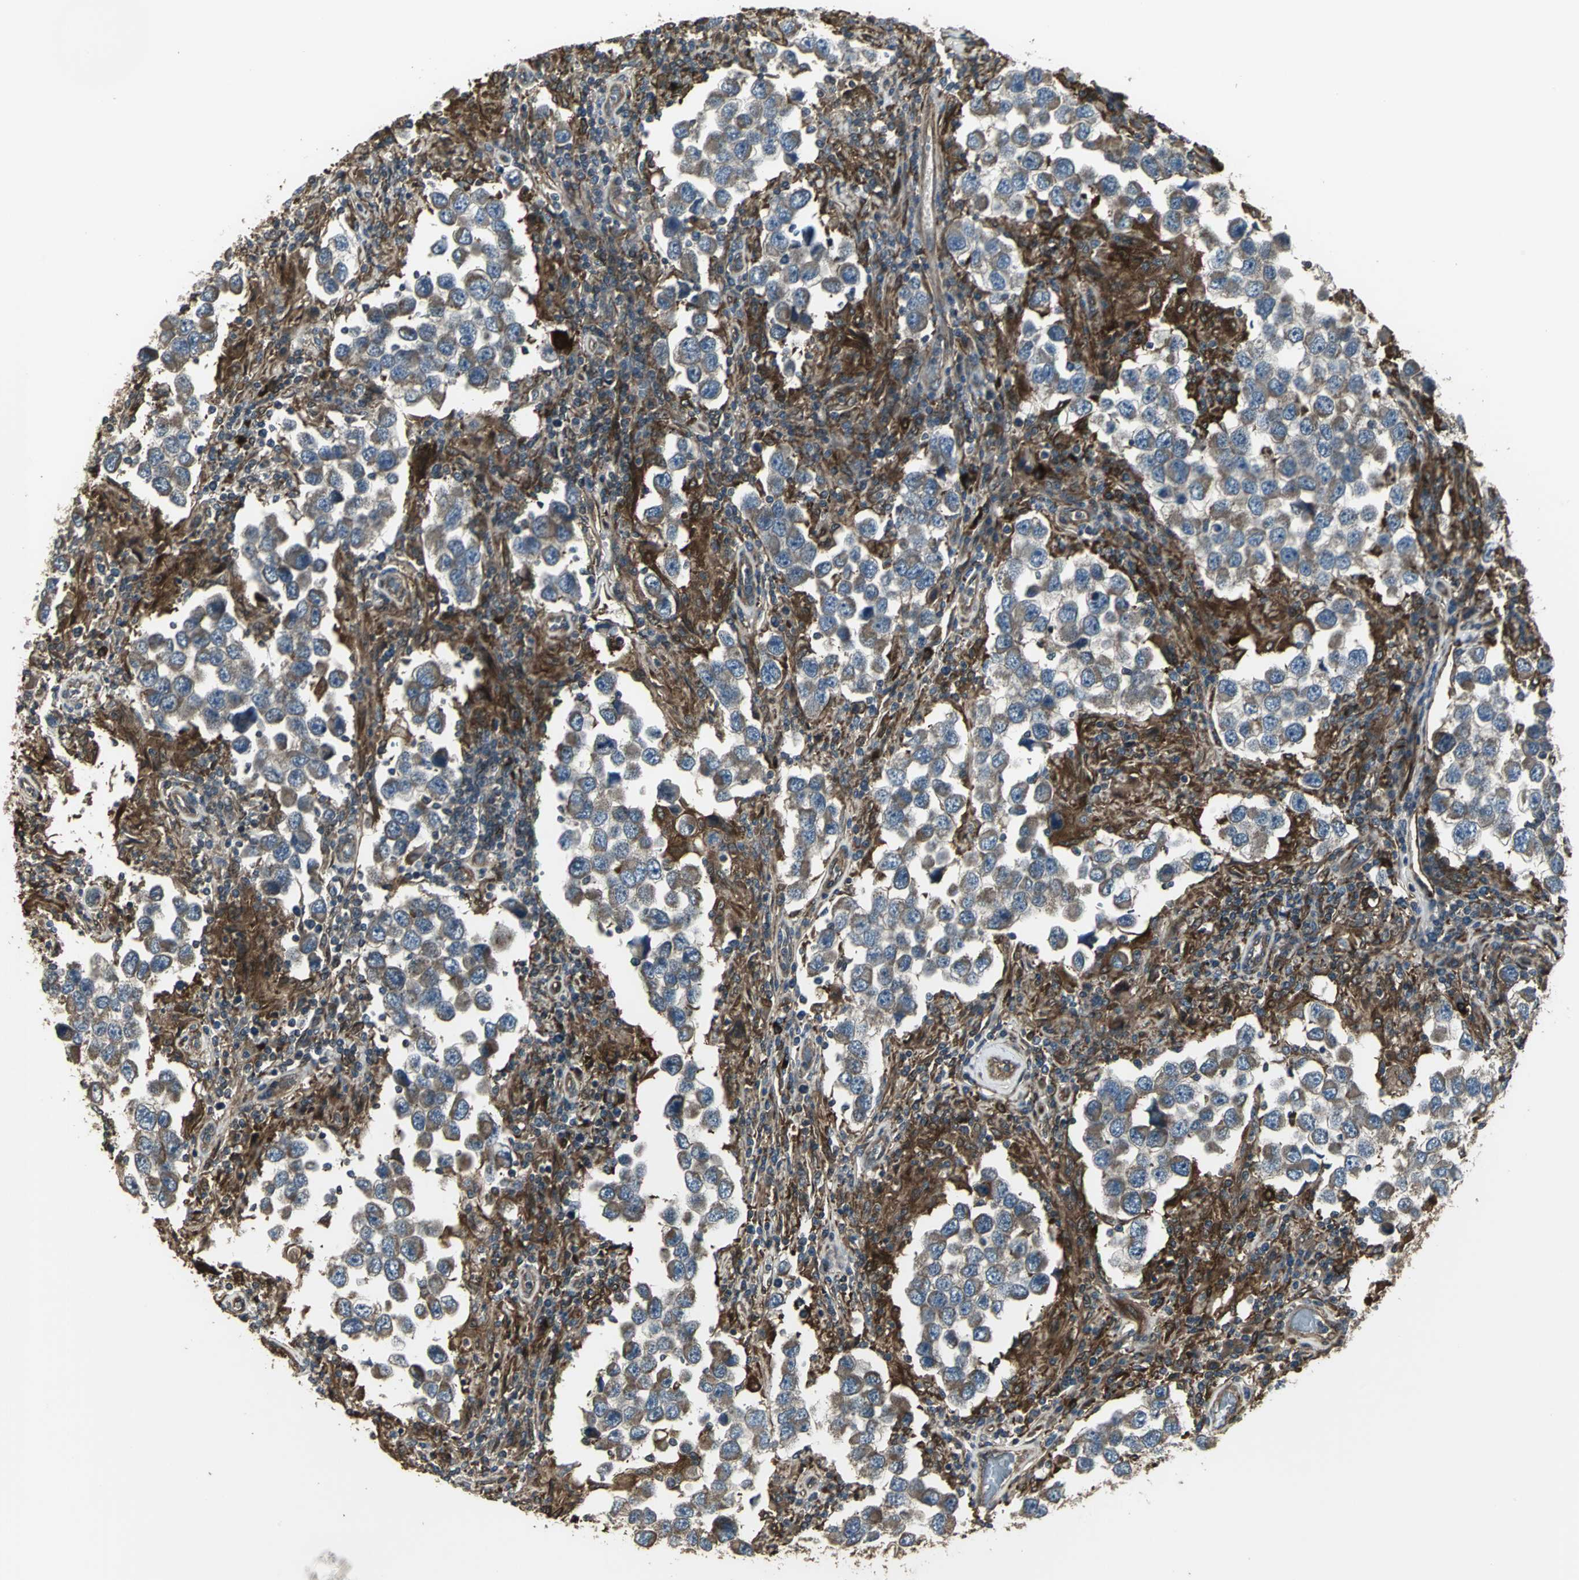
{"staining": {"intensity": "moderate", "quantity": ">75%", "location": "cytoplasmic/membranous"}, "tissue": "testis cancer", "cell_type": "Tumor cells", "image_type": "cancer", "snomed": [{"axis": "morphology", "description": "Carcinoma, Embryonal, NOS"}, {"axis": "topography", "description": "Testis"}], "caption": "Protein staining demonstrates moderate cytoplasmic/membranous positivity in about >75% of tumor cells in testis cancer.", "gene": "PRXL2B", "patient": {"sex": "male", "age": 21}}